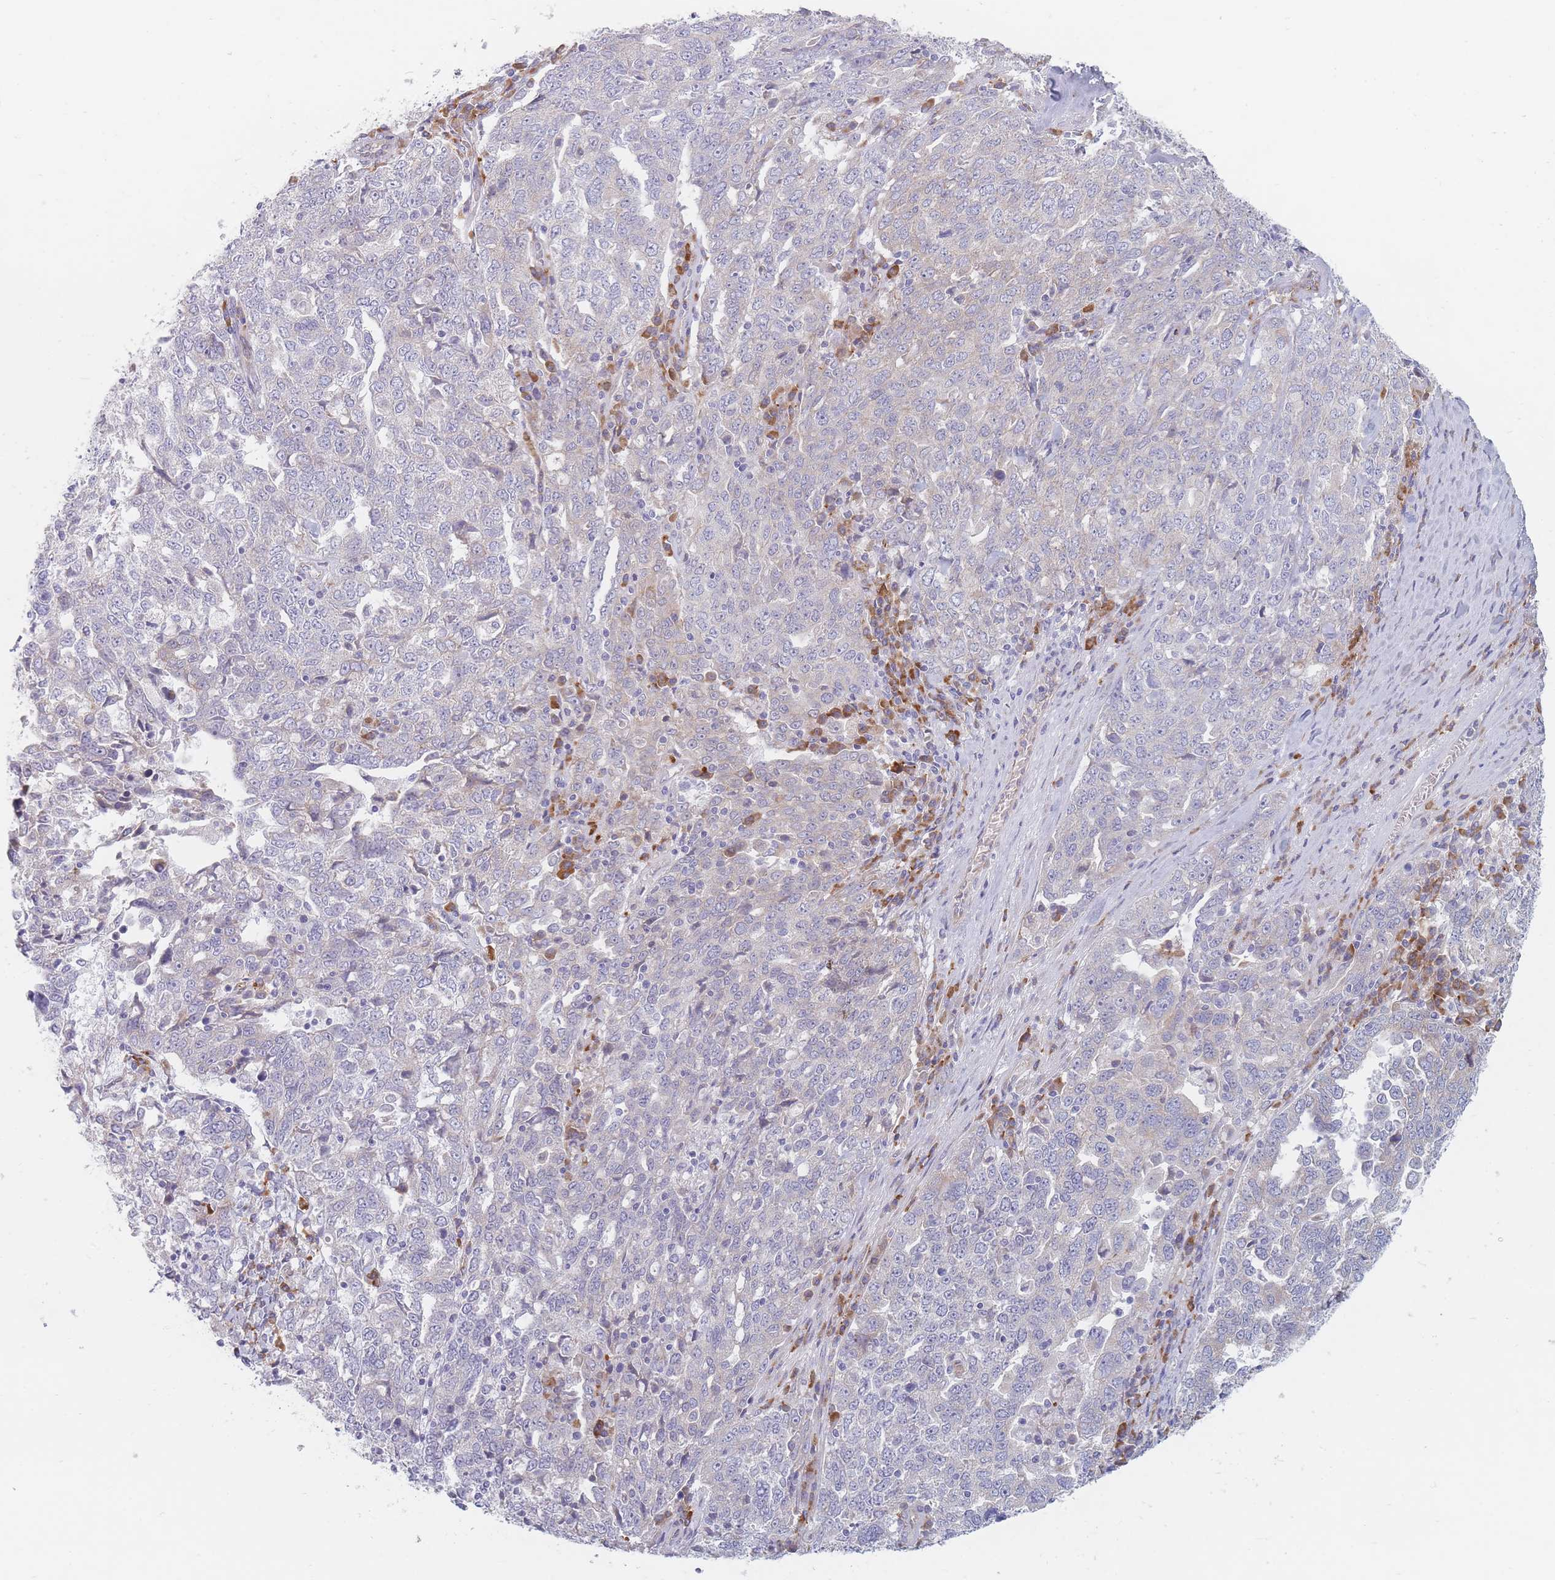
{"staining": {"intensity": "negative", "quantity": "none", "location": "none"}, "tissue": "ovarian cancer", "cell_type": "Tumor cells", "image_type": "cancer", "snomed": [{"axis": "morphology", "description": "Carcinoma, endometroid"}, {"axis": "topography", "description": "Ovary"}], "caption": "High magnification brightfield microscopy of ovarian endometroid carcinoma stained with DAB (3,3'-diaminobenzidine) (brown) and counterstained with hematoxylin (blue): tumor cells show no significant expression.", "gene": "ERBIN", "patient": {"sex": "female", "age": 62}}